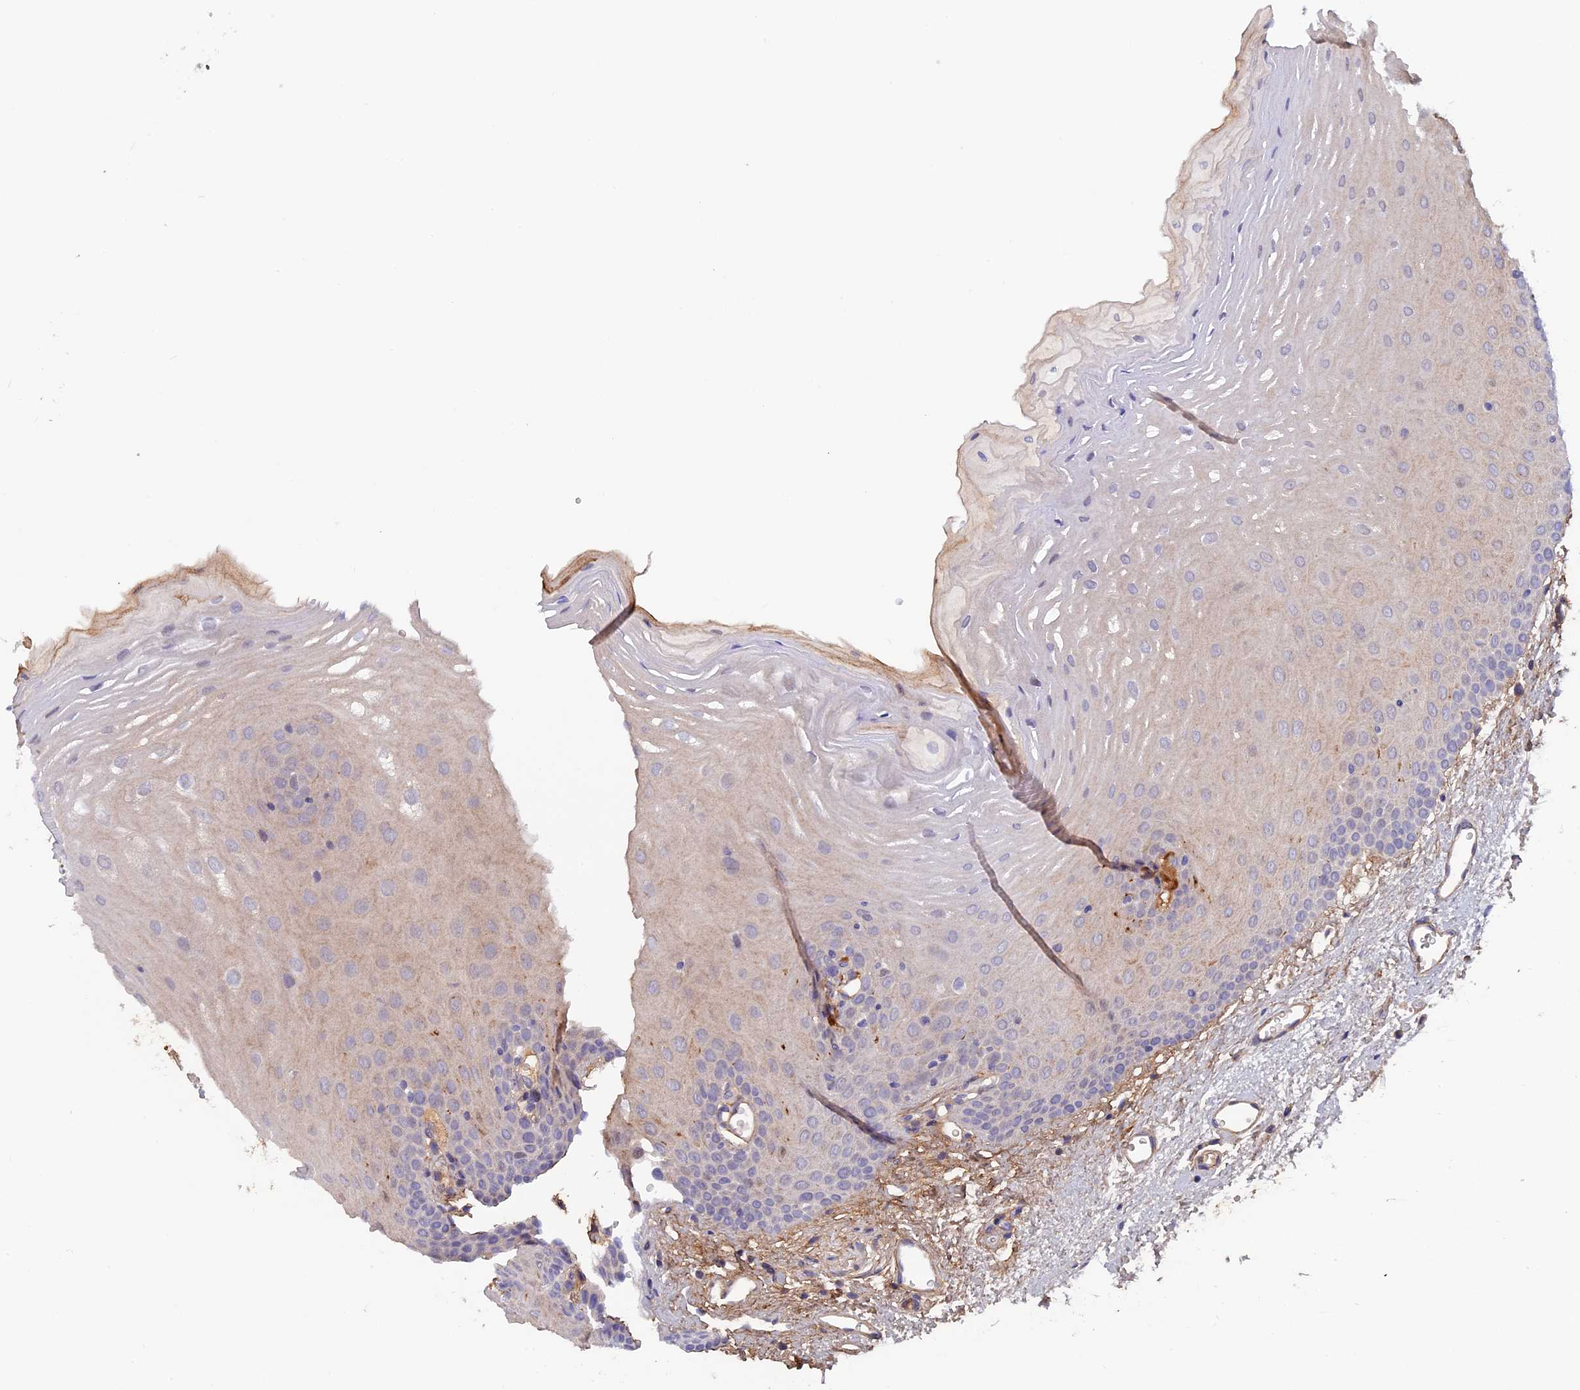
{"staining": {"intensity": "weak", "quantity": "<25%", "location": "cytoplasmic/membranous"}, "tissue": "oral mucosa", "cell_type": "Squamous epithelial cells", "image_type": "normal", "snomed": [{"axis": "morphology", "description": "Normal tissue, NOS"}, {"axis": "topography", "description": "Oral tissue"}], "caption": "This histopathology image is of unremarkable oral mucosa stained with immunohistochemistry (IHC) to label a protein in brown with the nuclei are counter-stained blue. There is no expression in squamous epithelial cells.", "gene": "COL4A3", "patient": {"sex": "female", "age": 70}}